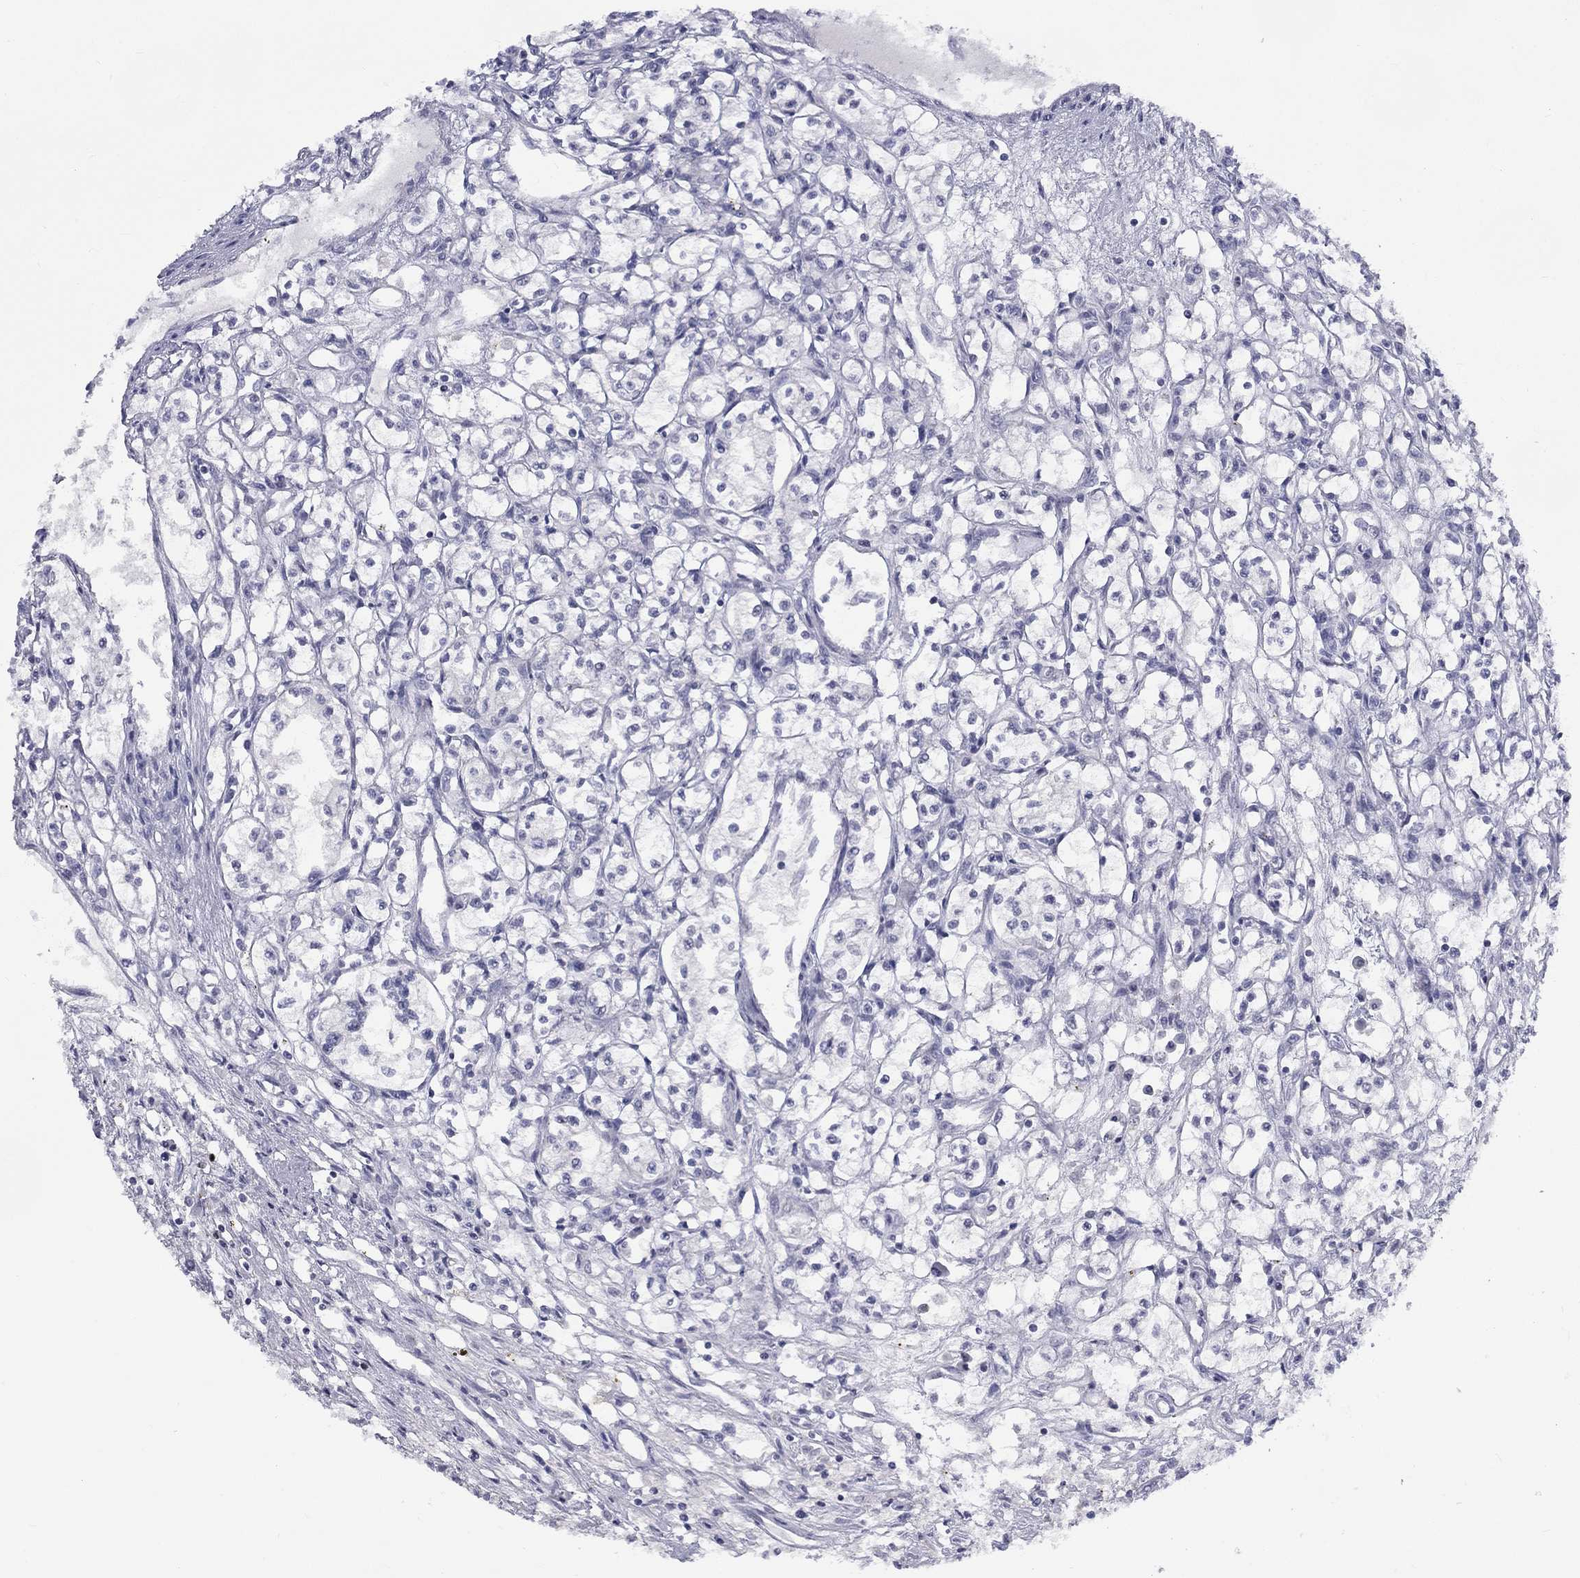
{"staining": {"intensity": "negative", "quantity": "none", "location": "none"}, "tissue": "renal cancer", "cell_type": "Tumor cells", "image_type": "cancer", "snomed": [{"axis": "morphology", "description": "Adenocarcinoma, NOS"}, {"axis": "topography", "description": "Kidney"}], "caption": "High power microscopy photomicrograph of an immunohistochemistry photomicrograph of adenocarcinoma (renal), revealing no significant expression in tumor cells. (Brightfield microscopy of DAB IHC at high magnification).", "gene": "CACNA1A", "patient": {"sex": "male", "age": 56}}